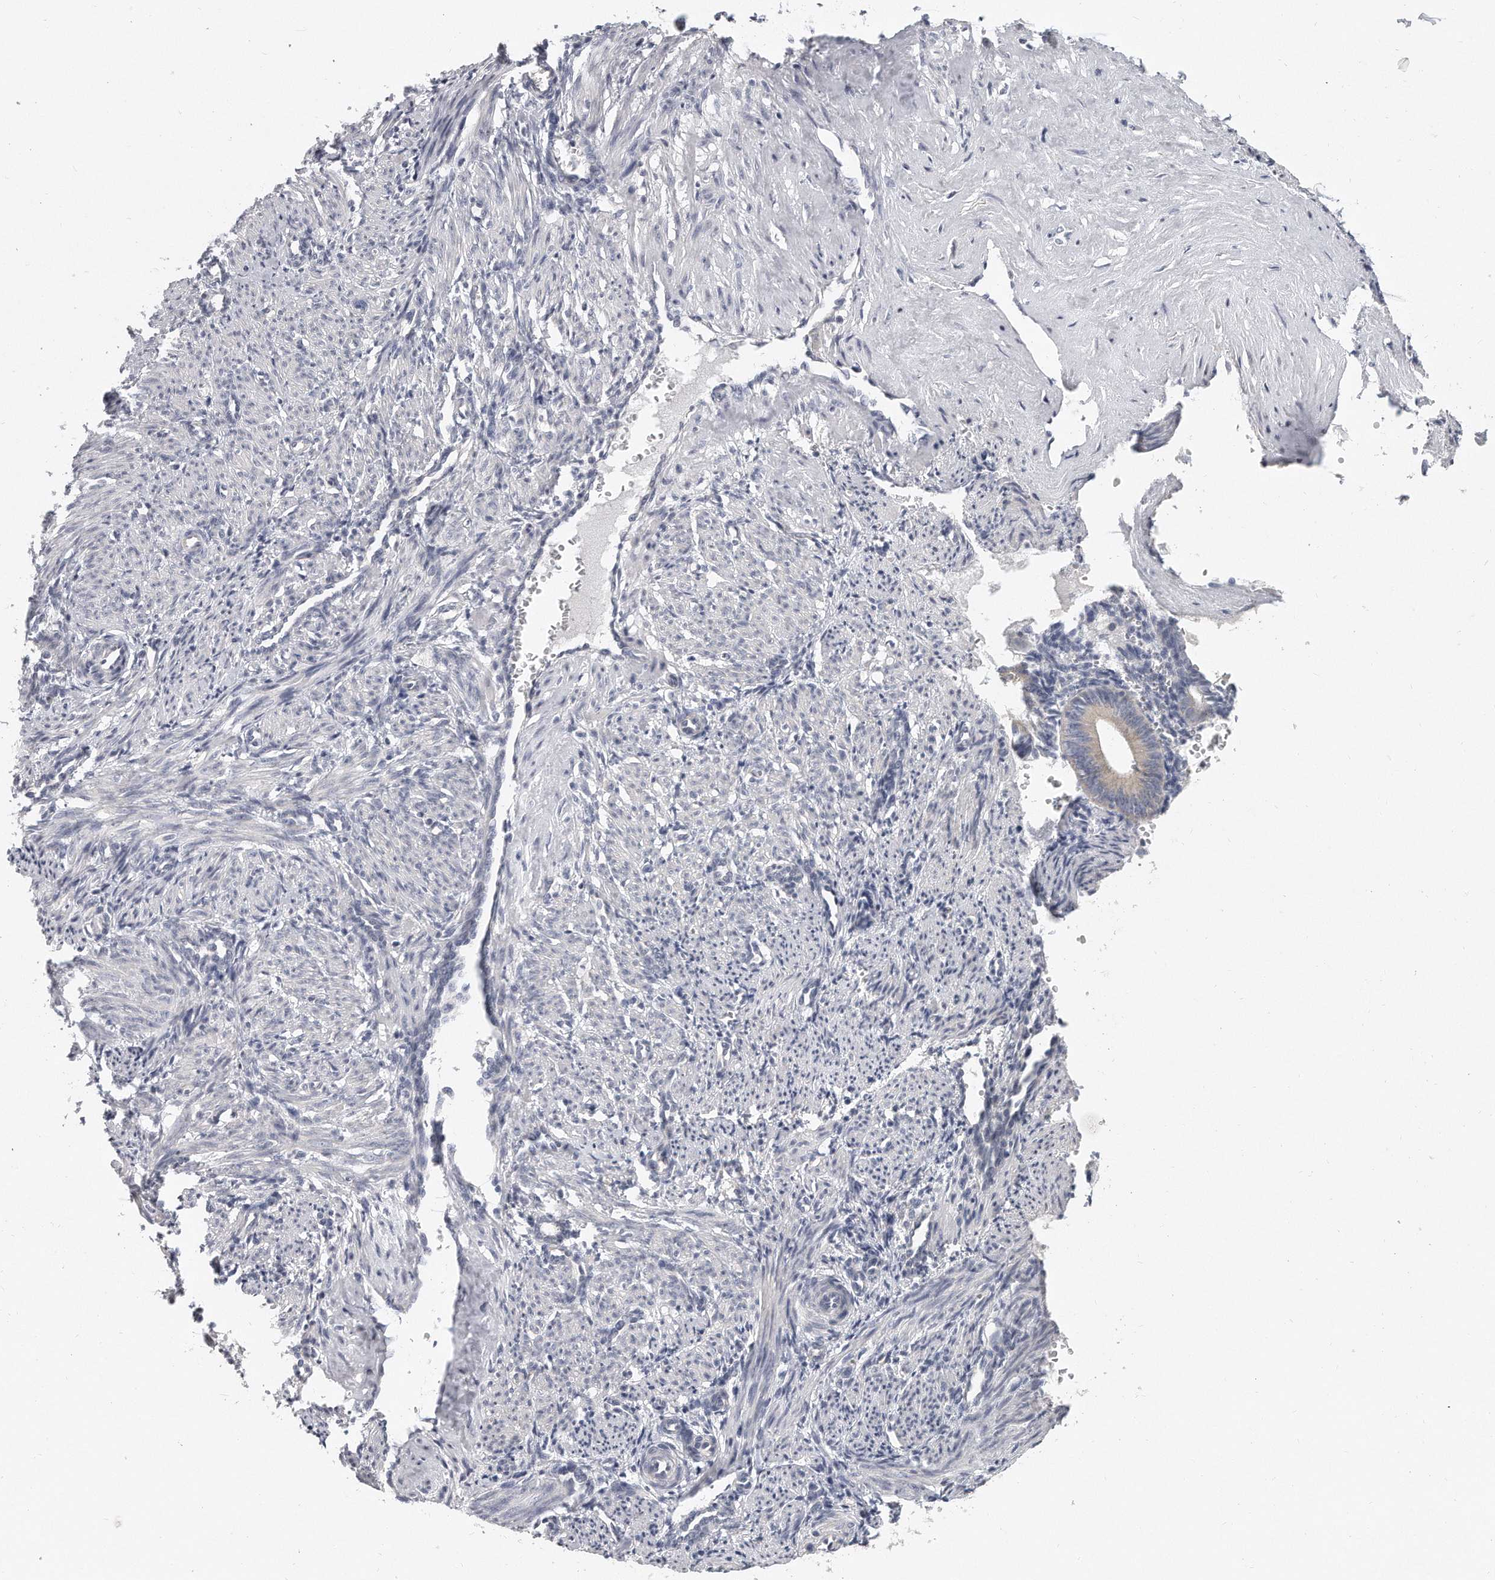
{"staining": {"intensity": "negative", "quantity": "none", "location": "none"}, "tissue": "smooth muscle", "cell_type": "Smooth muscle cells", "image_type": "normal", "snomed": [{"axis": "morphology", "description": "Normal tissue, NOS"}, {"axis": "topography", "description": "Endometrium"}], "caption": "A photomicrograph of smooth muscle stained for a protein reveals no brown staining in smooth muscle cells. (Immunohistochemistry (ihc), brightfield microscopy, high magnification).", "gene": "PLEKHA6", "patient": {"sex": "female", "age": 33}}